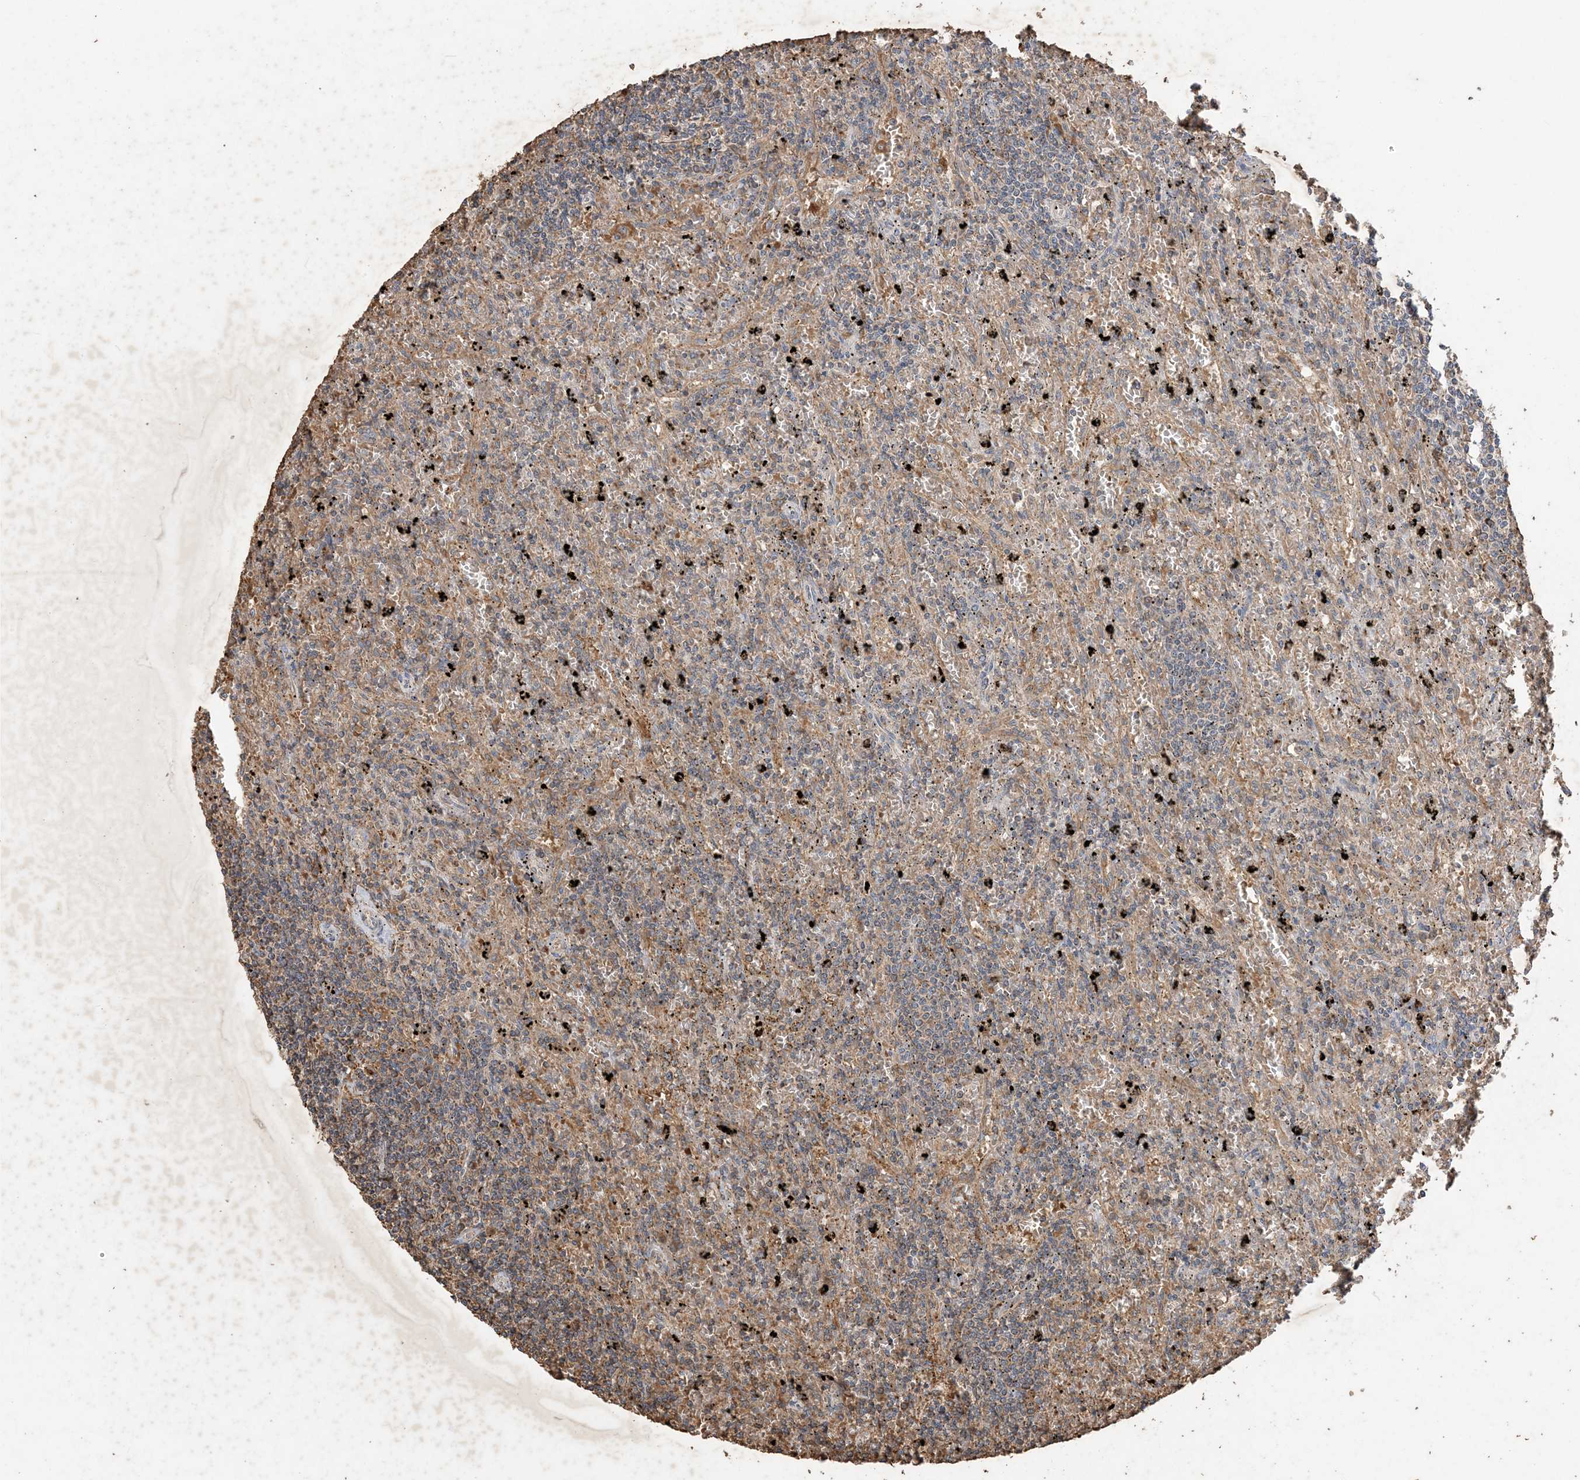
{"staining": {"intensity": "weak", "quantity": "<25%", "location": "cytoplasmic/membranous"}, "tissue": "lymphoma", "cell_type": "Tumor cells", "image_type": "cancer", "snomed": [{"axis": "morphology", "description": "Malignant lymphoma, non-Hodgkin's type, Low grade"}, {"axis": "topography", "description": "Spleen"}], "caption": "DAB (3,3'-diaminobenzidine) immunohistochemical staining of lymphoma shows no significant positivity in tumor cells.", "gene": "HPS4", "patient": {"sex": "male", "age": 76}}